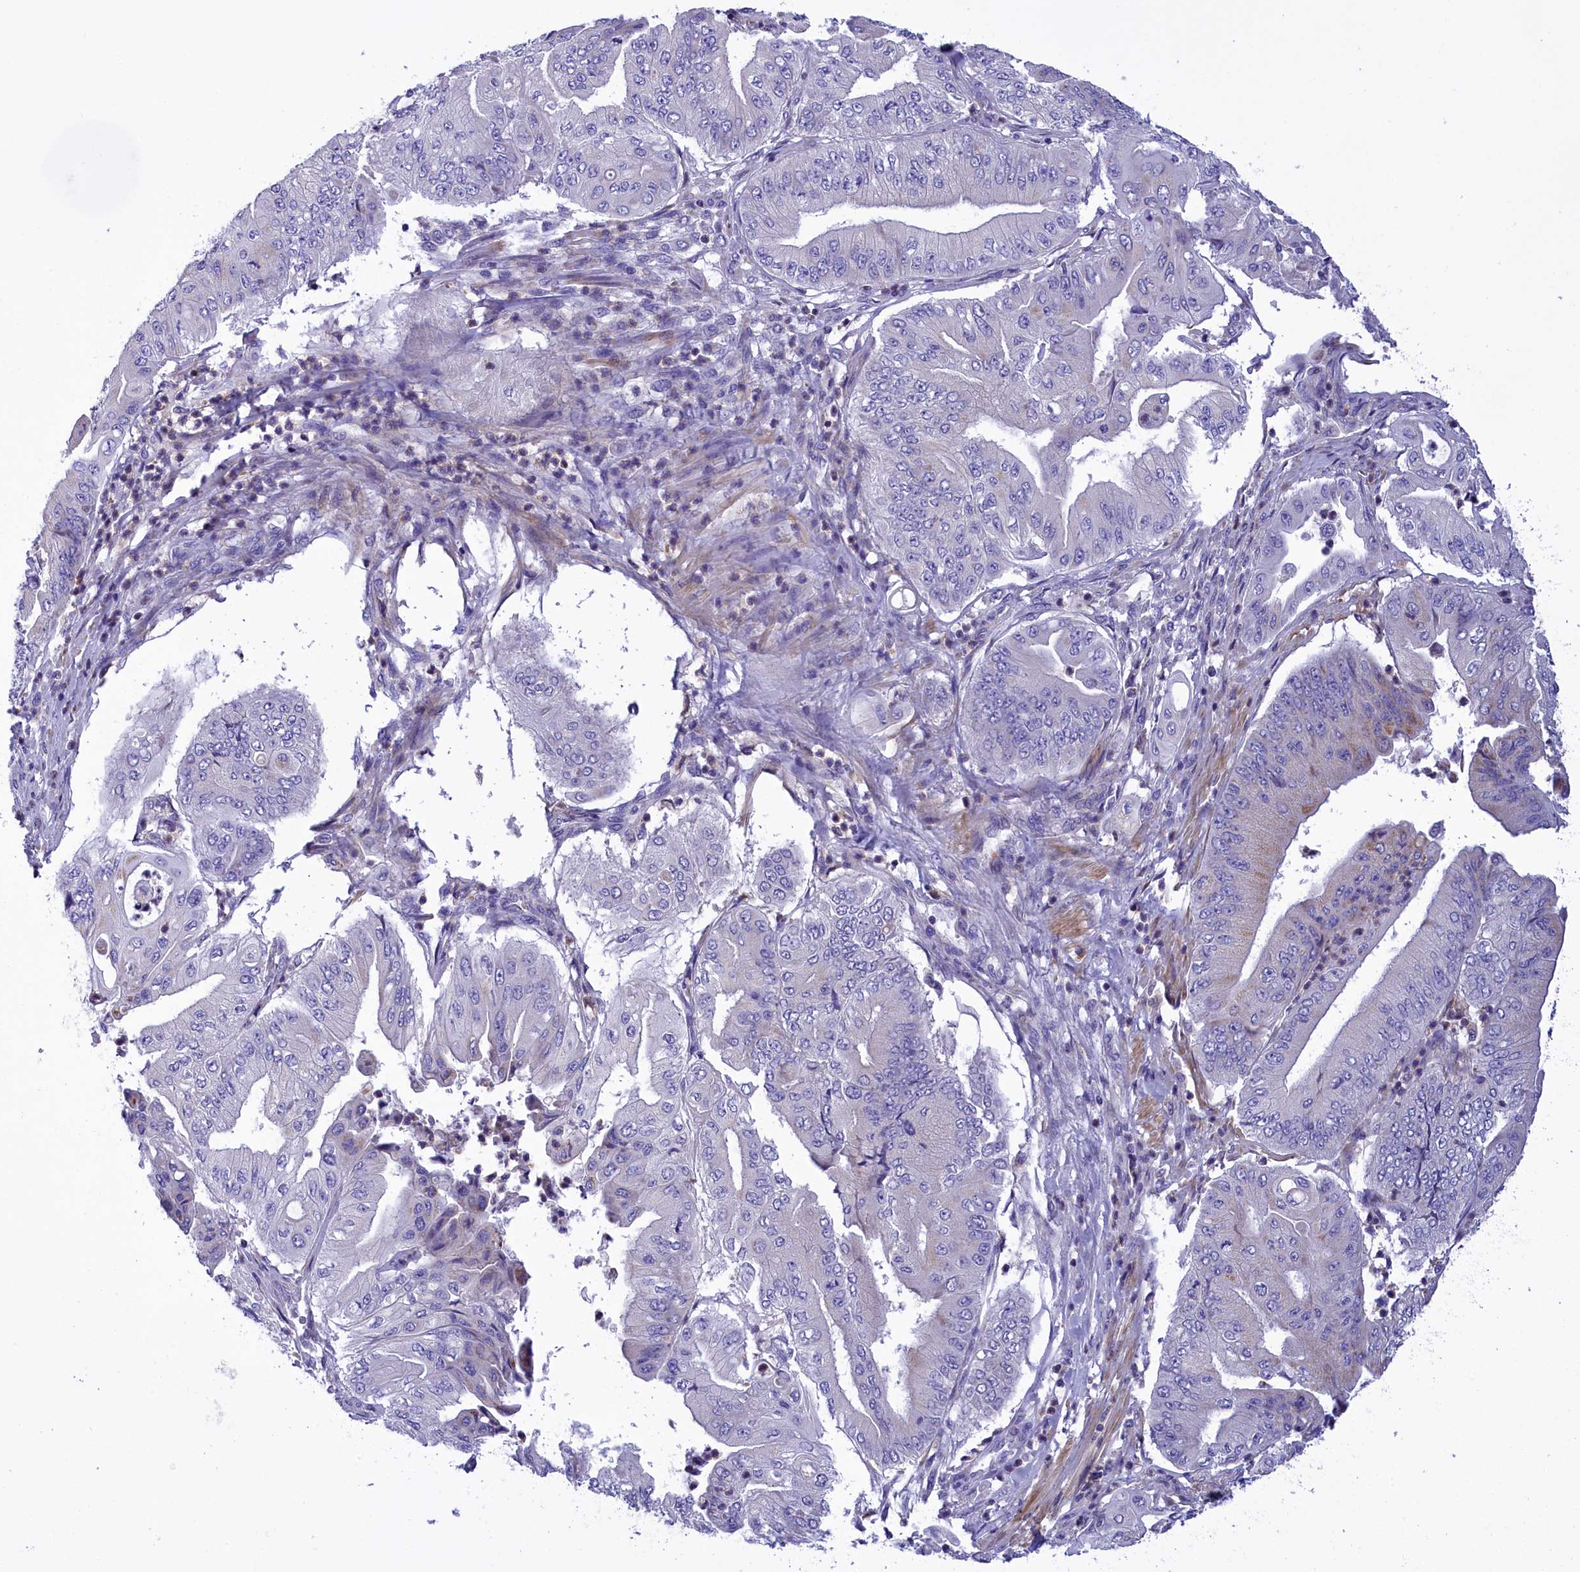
{"staining": {"intensity": "negative", "quantity": "none", "location": "none"}, "tissue": "pancreatic cancer", "cell_type": "Tumor cells", "image_type": "cancer", "snomed": [{"axis": "morphology", "description": "Adenocarcinoma, NOS"}, {"axis": "topography", "description": "Pancreas"}], "caption": "Tumor cells show no significant positivity in pancreatic adenocarcinoma.", "gene": "CORO7-PAM16", "patient": {"sex": "female", "age": 77}}